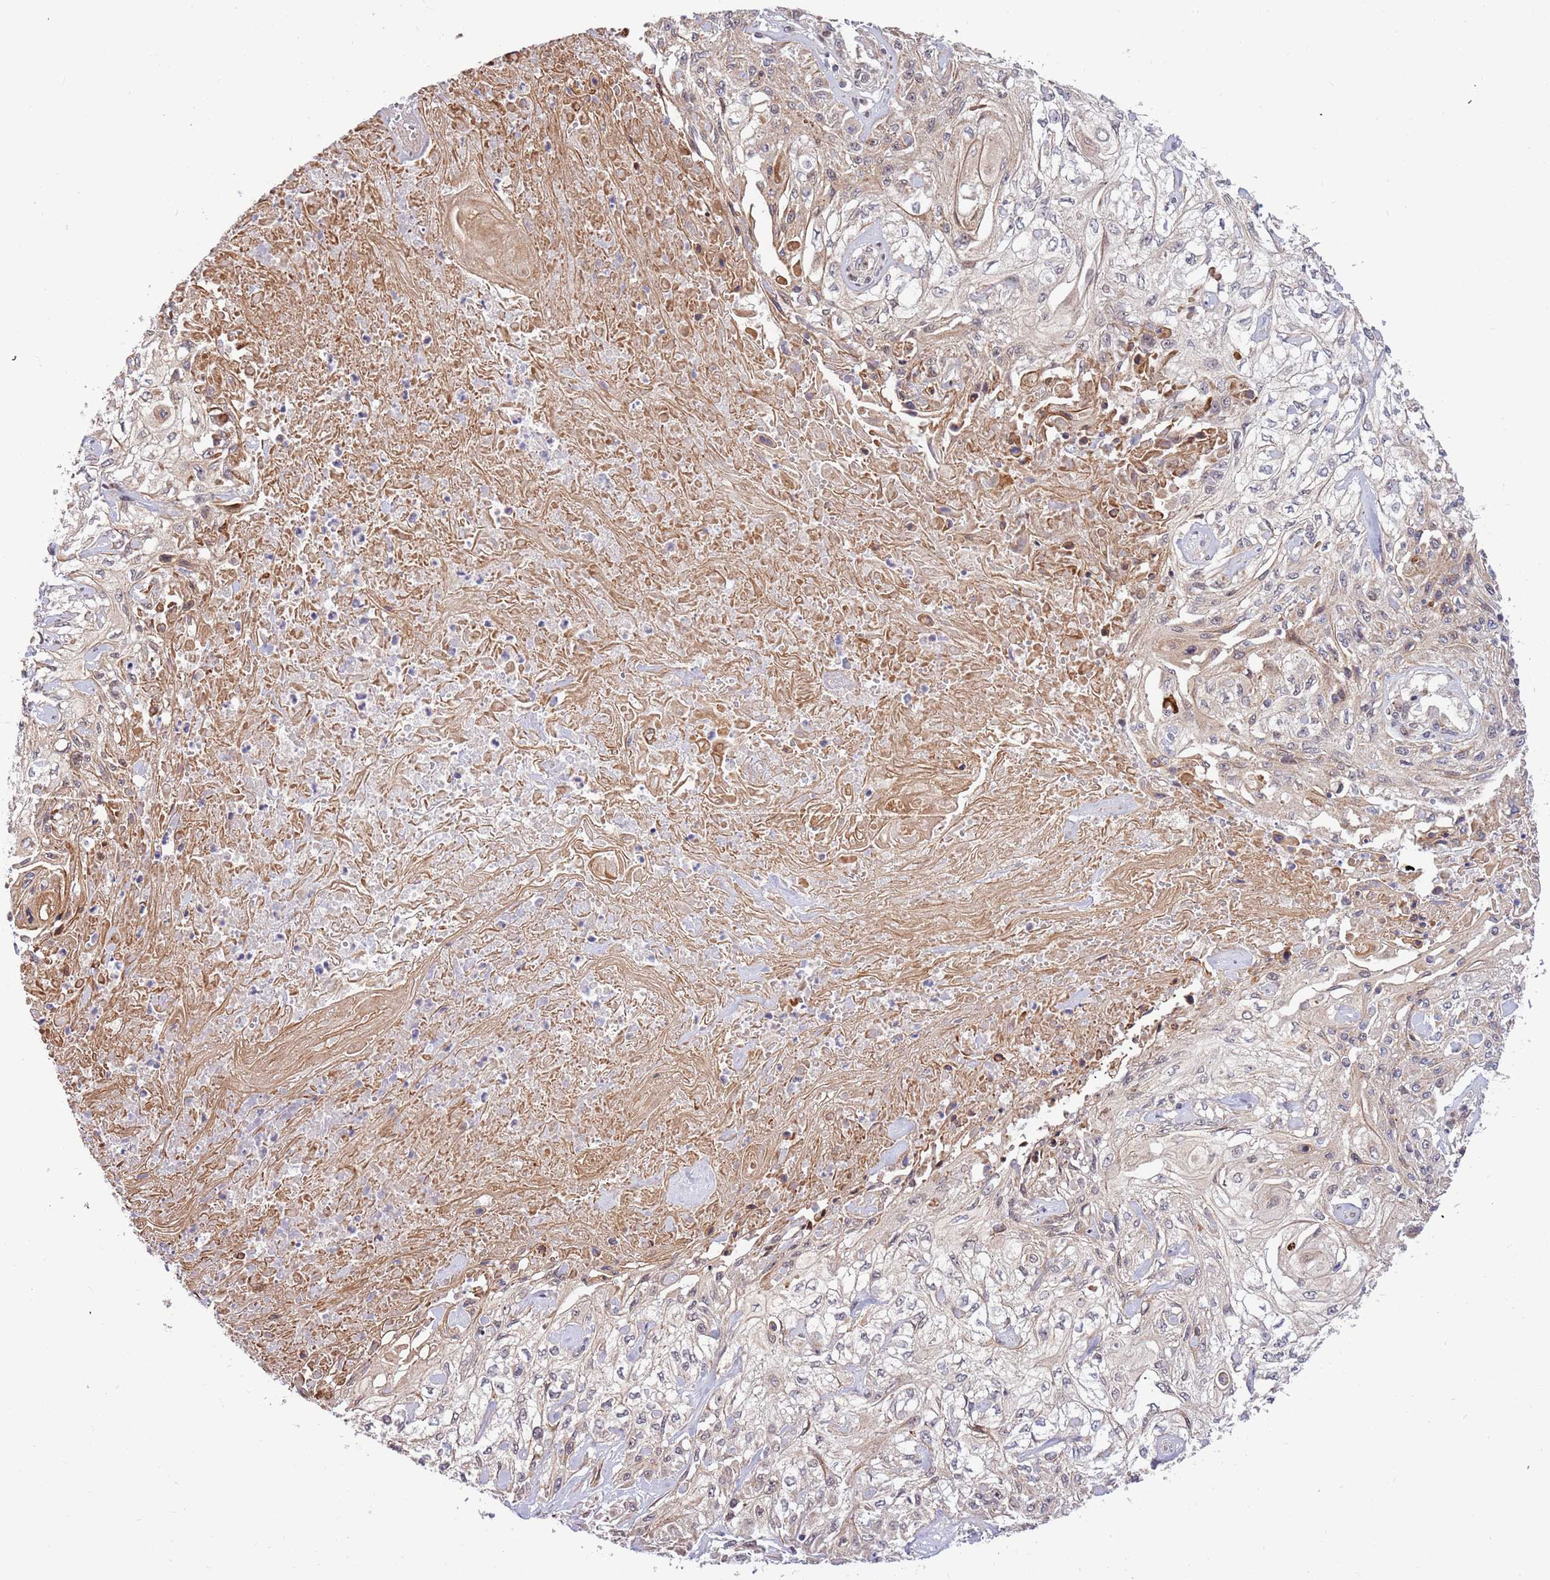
{"staining": {"intensity": "weak", "quantity": "<25%", "location": "cytoplasmic/membranous"}, "tissue": "skin cancer", "cell_type": "Tumor cells", "image_type": "cancer", "snomed": [{"axis": "morphology", "description": "Squamous cell carcinoma, NOS"}, {"axis": "morphology", "description": "Squamous cell carcinoma, metastatic, NOS"}, {"axis": "topography", "description": "Skin"}, {"axis": "topography", "description": "Lymph node"}], "caption": "Human skin cancer (squamous cell carcinoma) stained for a protein using immunohistochemistry shows no positivity in tumor cells.", "gene": "HAUS3", "patient": {"sex": "male", "age": 75}}